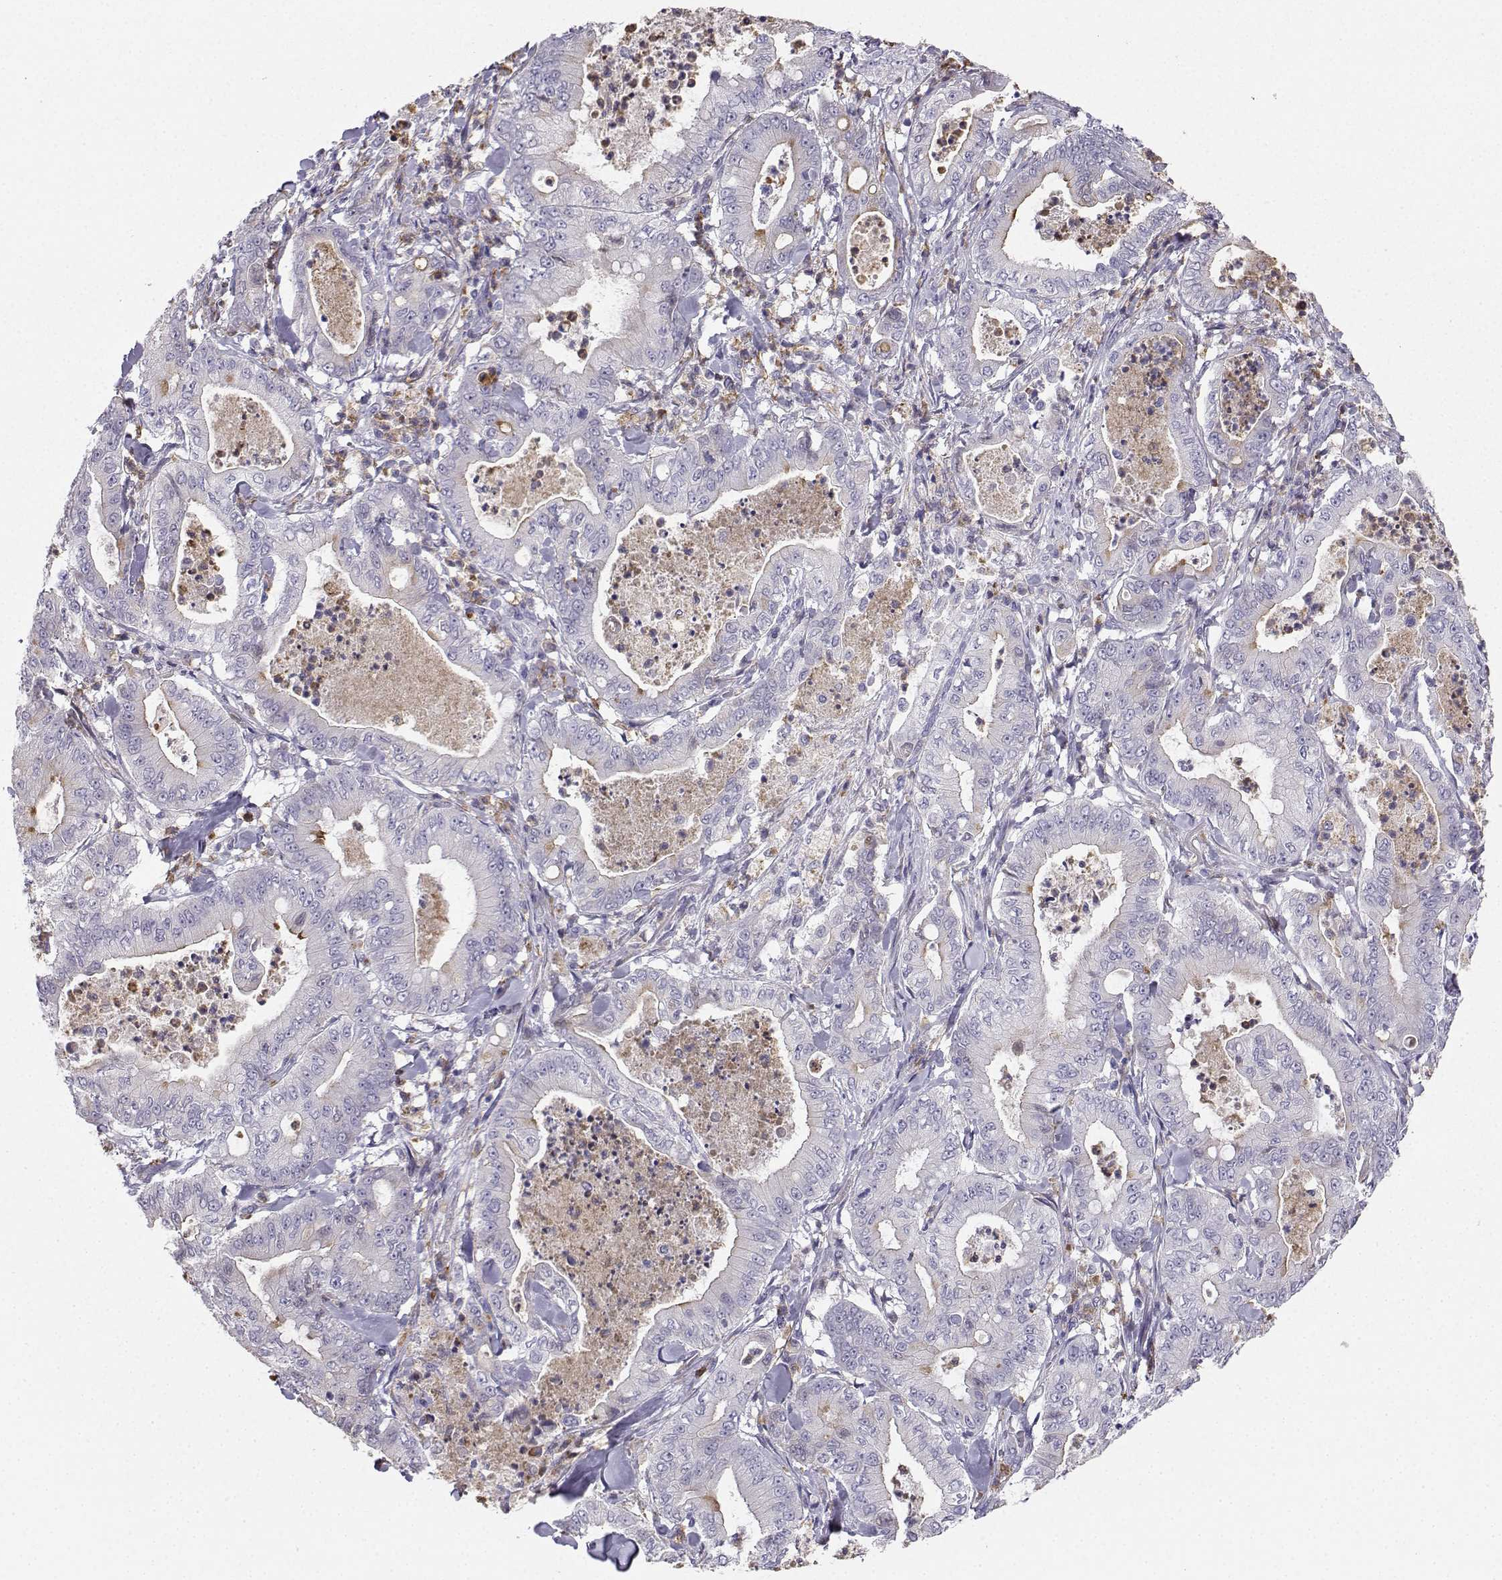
{"staining": {"intensity": "negative", "quantity": "none", "location": "none"}, "tissue": "pancreatic cancer", "cell_type": "Tumor cells", "image_type": "cancer", "snomed": [{"axis": "morphology", "description": "Adenocarcinoma, NOS"}, {"axis": "topography", "description": "Pancreas"}], "caption": "This is an IHC micrograph of adenocarcinoma (pancreatic). There is no staining in tumor cells.", "gene": "CALY", "patient": {"sex": "male", "age": 71}}